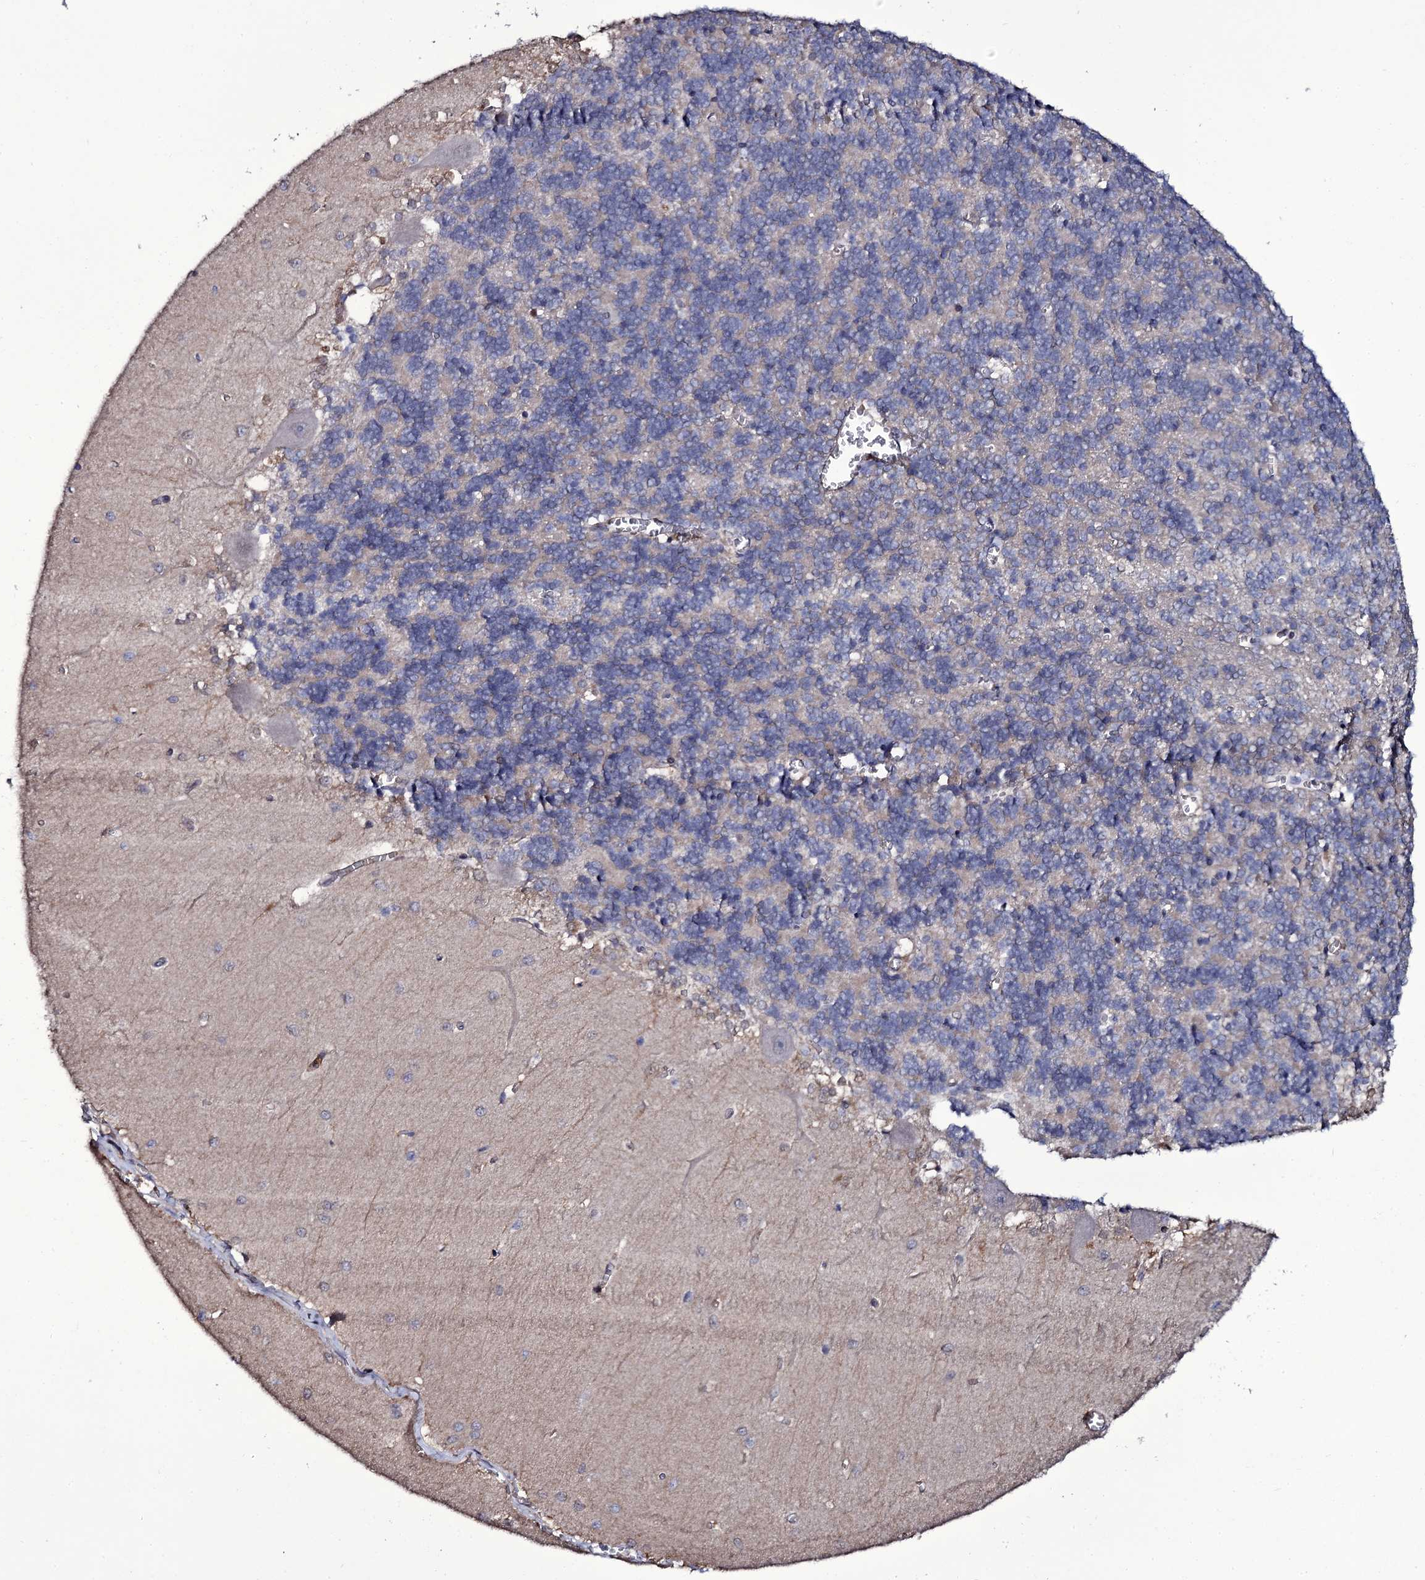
{"staining": {"intensity": "negative", "quantity": "none", "location": "none"}, "tissue": "cerebellum", "cell_type": "Cells in granular layer", "image_type": "normal", "snomed": [{"axis": "morphology", "description": "Normal tissue, NOS"}, {"axis": "topography", "description": "Cerebellum"}], "caption": "Cells in granular layer show no significant protein positivity in unremarkable cerebellum. (Immunohistochemistry, brightfield microscopy, high magnification).", "gene": "TTC23", "patient": {"sex": "male", "age": 37}}